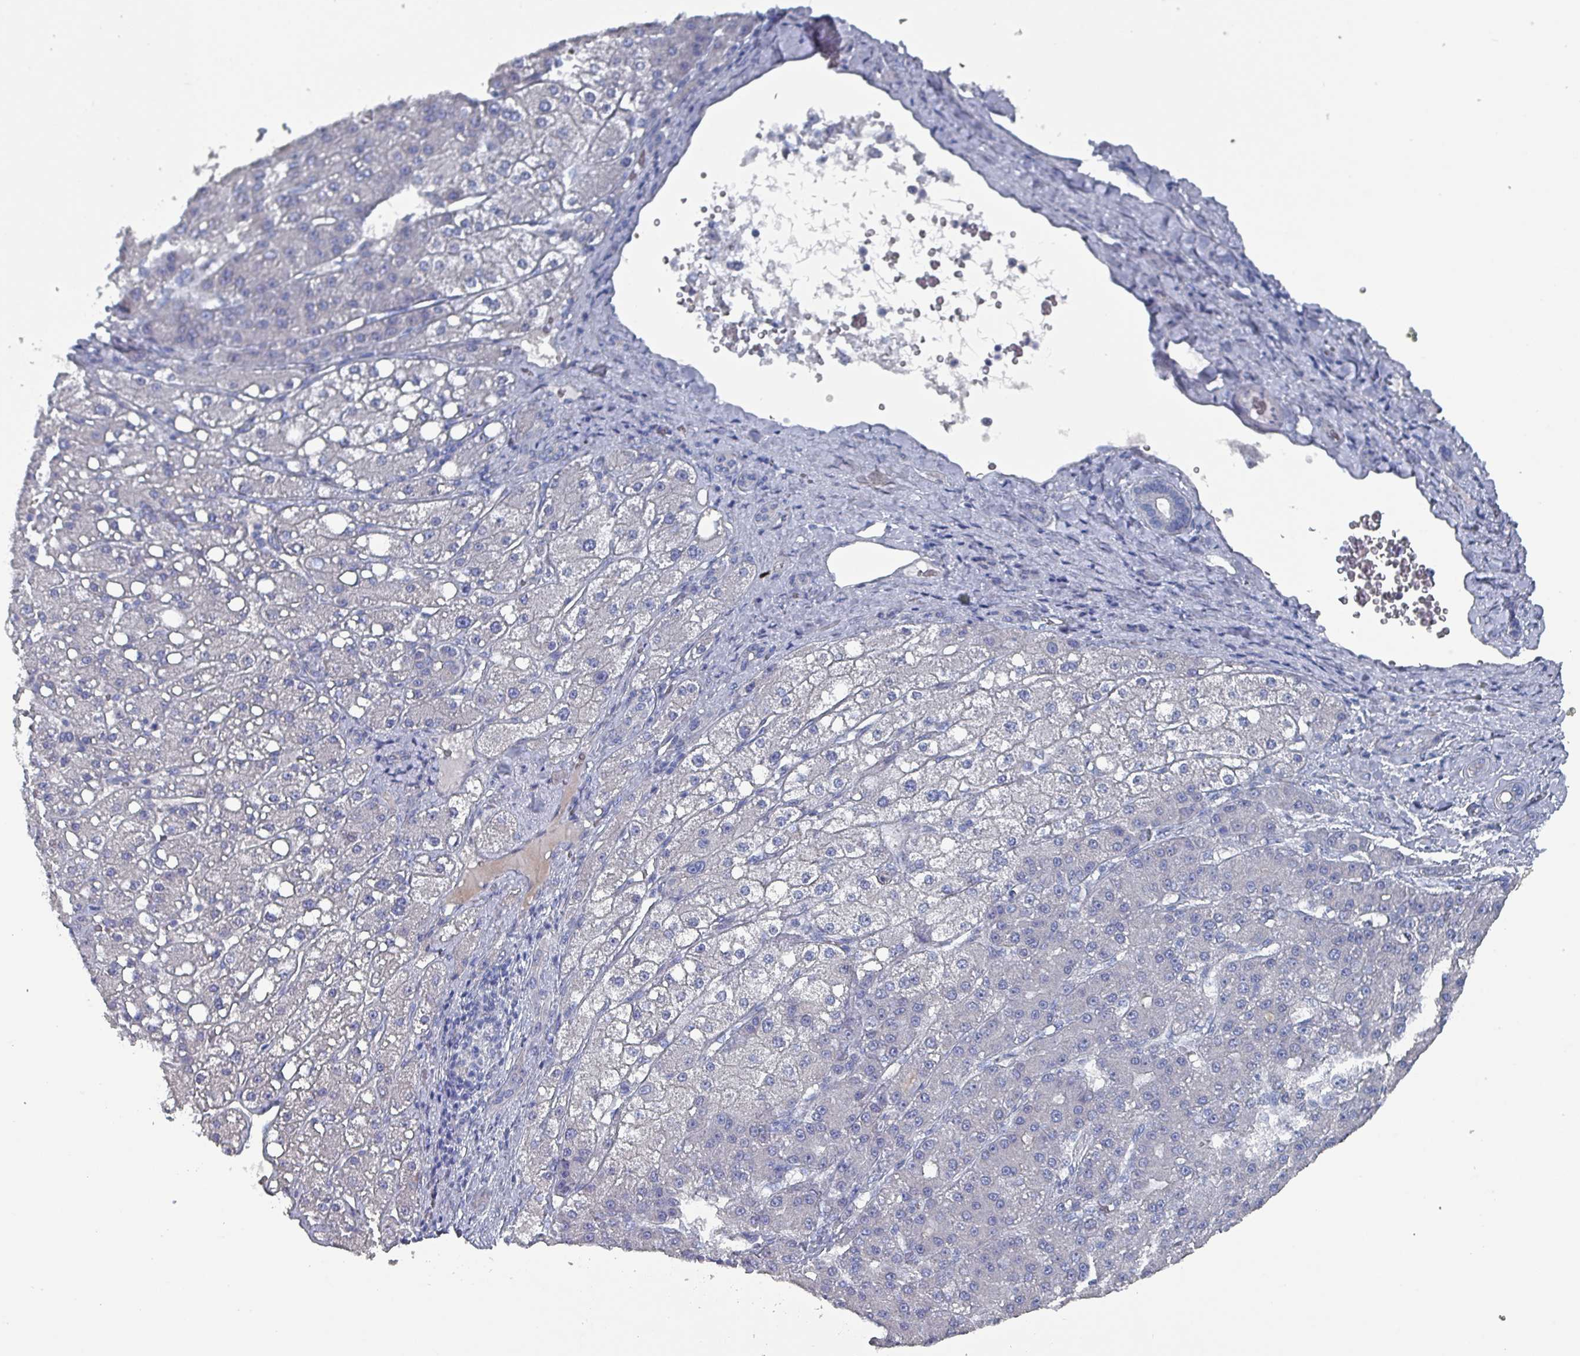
{"staining": {"intensity": "negative", "quantity": "none", "location": "none"}, "tissue": "liver cancer", "cell_type": "Tumor cells", "image_type": "cancer", "snomed": [{"axis": "morphology", "description": "Carcinoma, Hepatocellular, NOS"}, {"axis": "topography", "description": "Liver"}], "caption": "Immunohistochemical staining of liver cancer (hepatocellular carcinoma) reveals no significant expression in tumor cells.", "gene": "DRD5", "patient": {"sex": "male", "age": 67}}